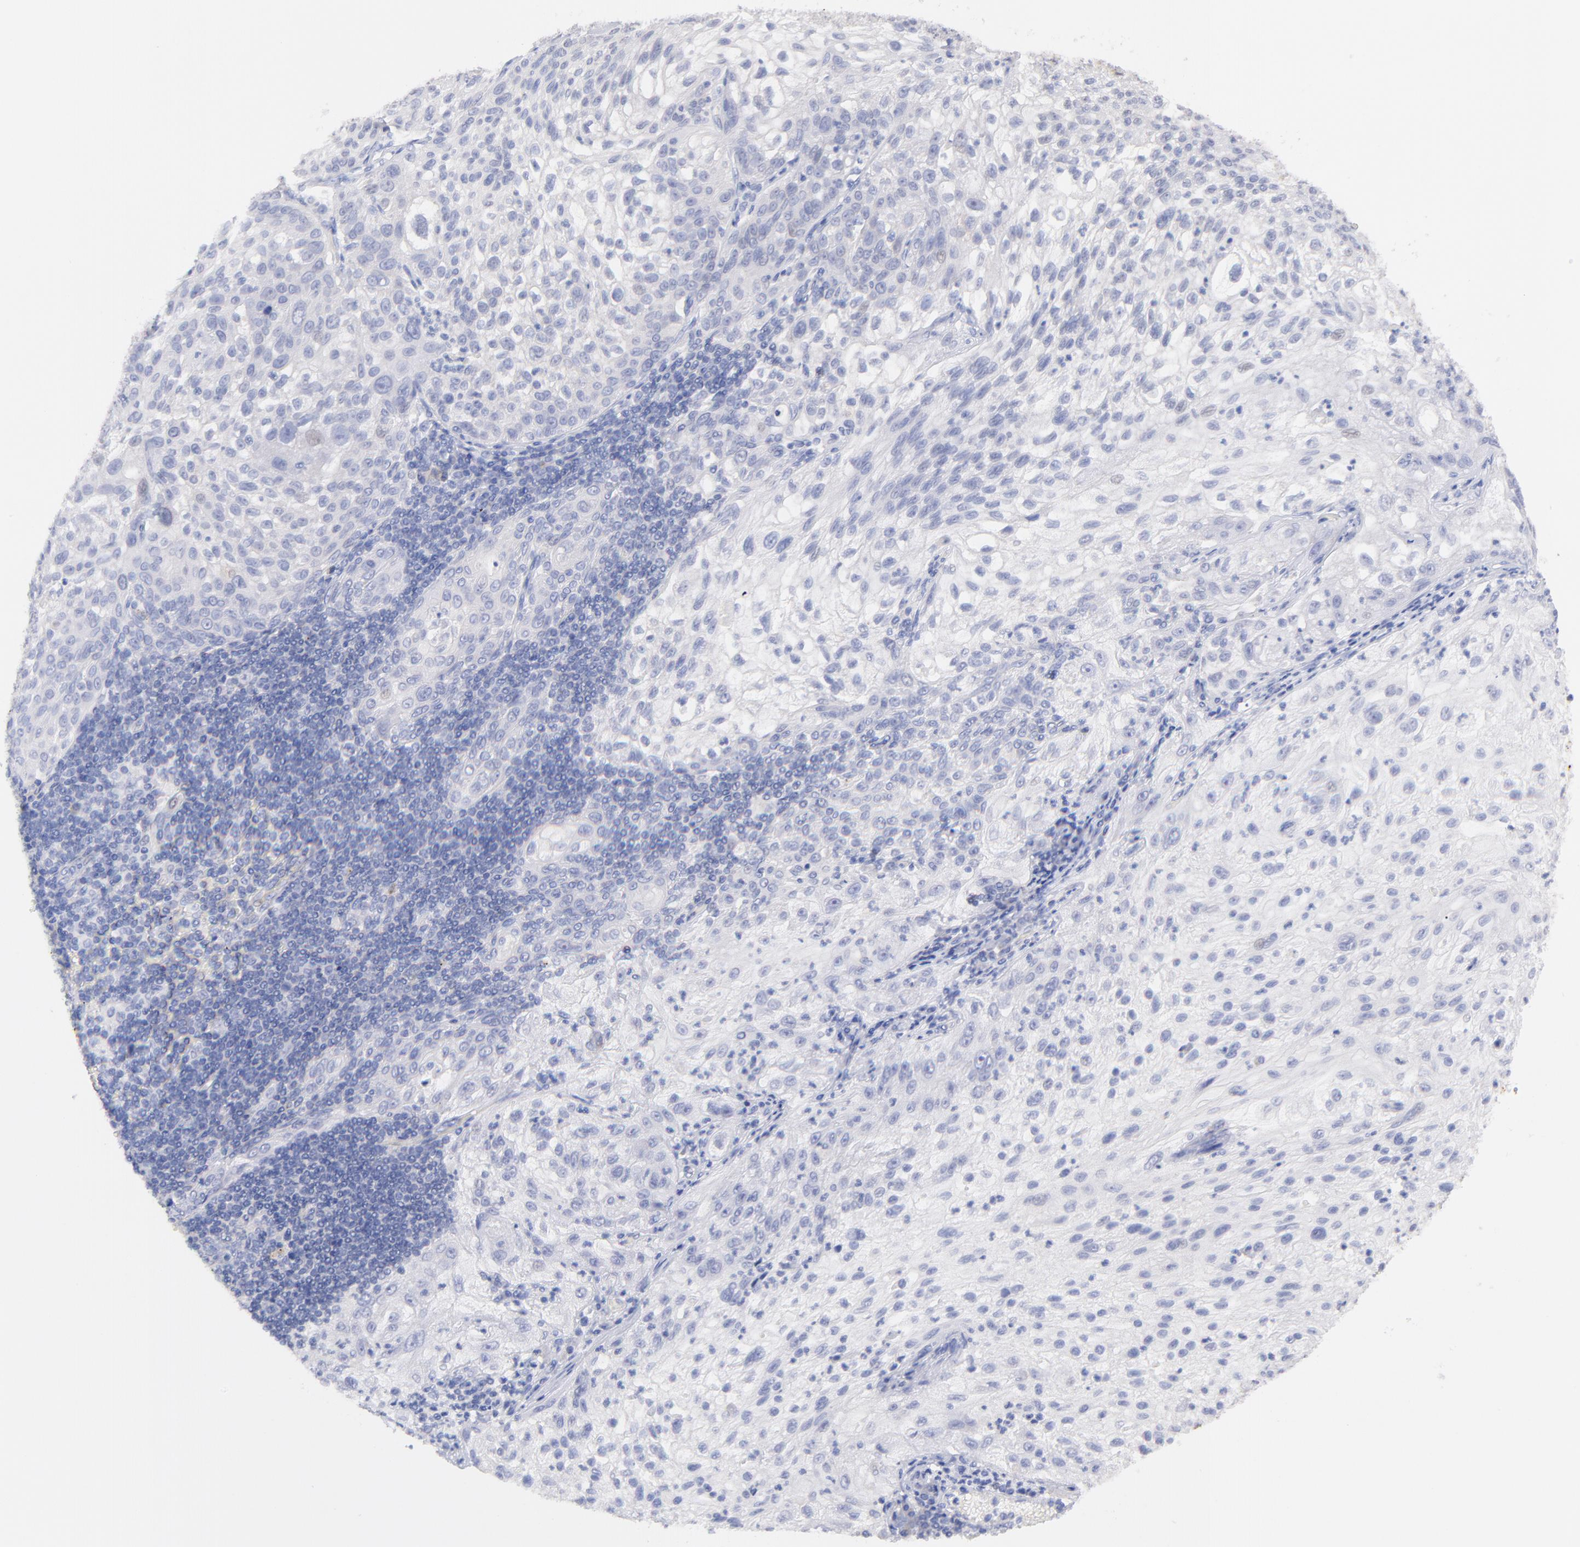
{"staining": {"intensity": "negative", "quantity": "none", "location": "none"}, "tissue": "lung cancer", "cell_type": "Tumor cells", "image_type": "cancer", "snomed": [{"axis": "morphology", "description": "Inflammation, NOS"}, {"axis": "morphology", "description": "Squamous cell carcinoma, NOS"}, {"axis": "topography", "description": "Lymph node"}, {"axis": "topography", "description": "Soft tissue"}, {"axis": "topography", "description": "Lung"}], "caption": "High power microscopy photomicrograph of an IHC histopathology image of lung squamous cell carcinoma, revealing no significant expression in tumor cells.", "gene": "CFAP57", "patient": {"sex": "male", "age": 66}}